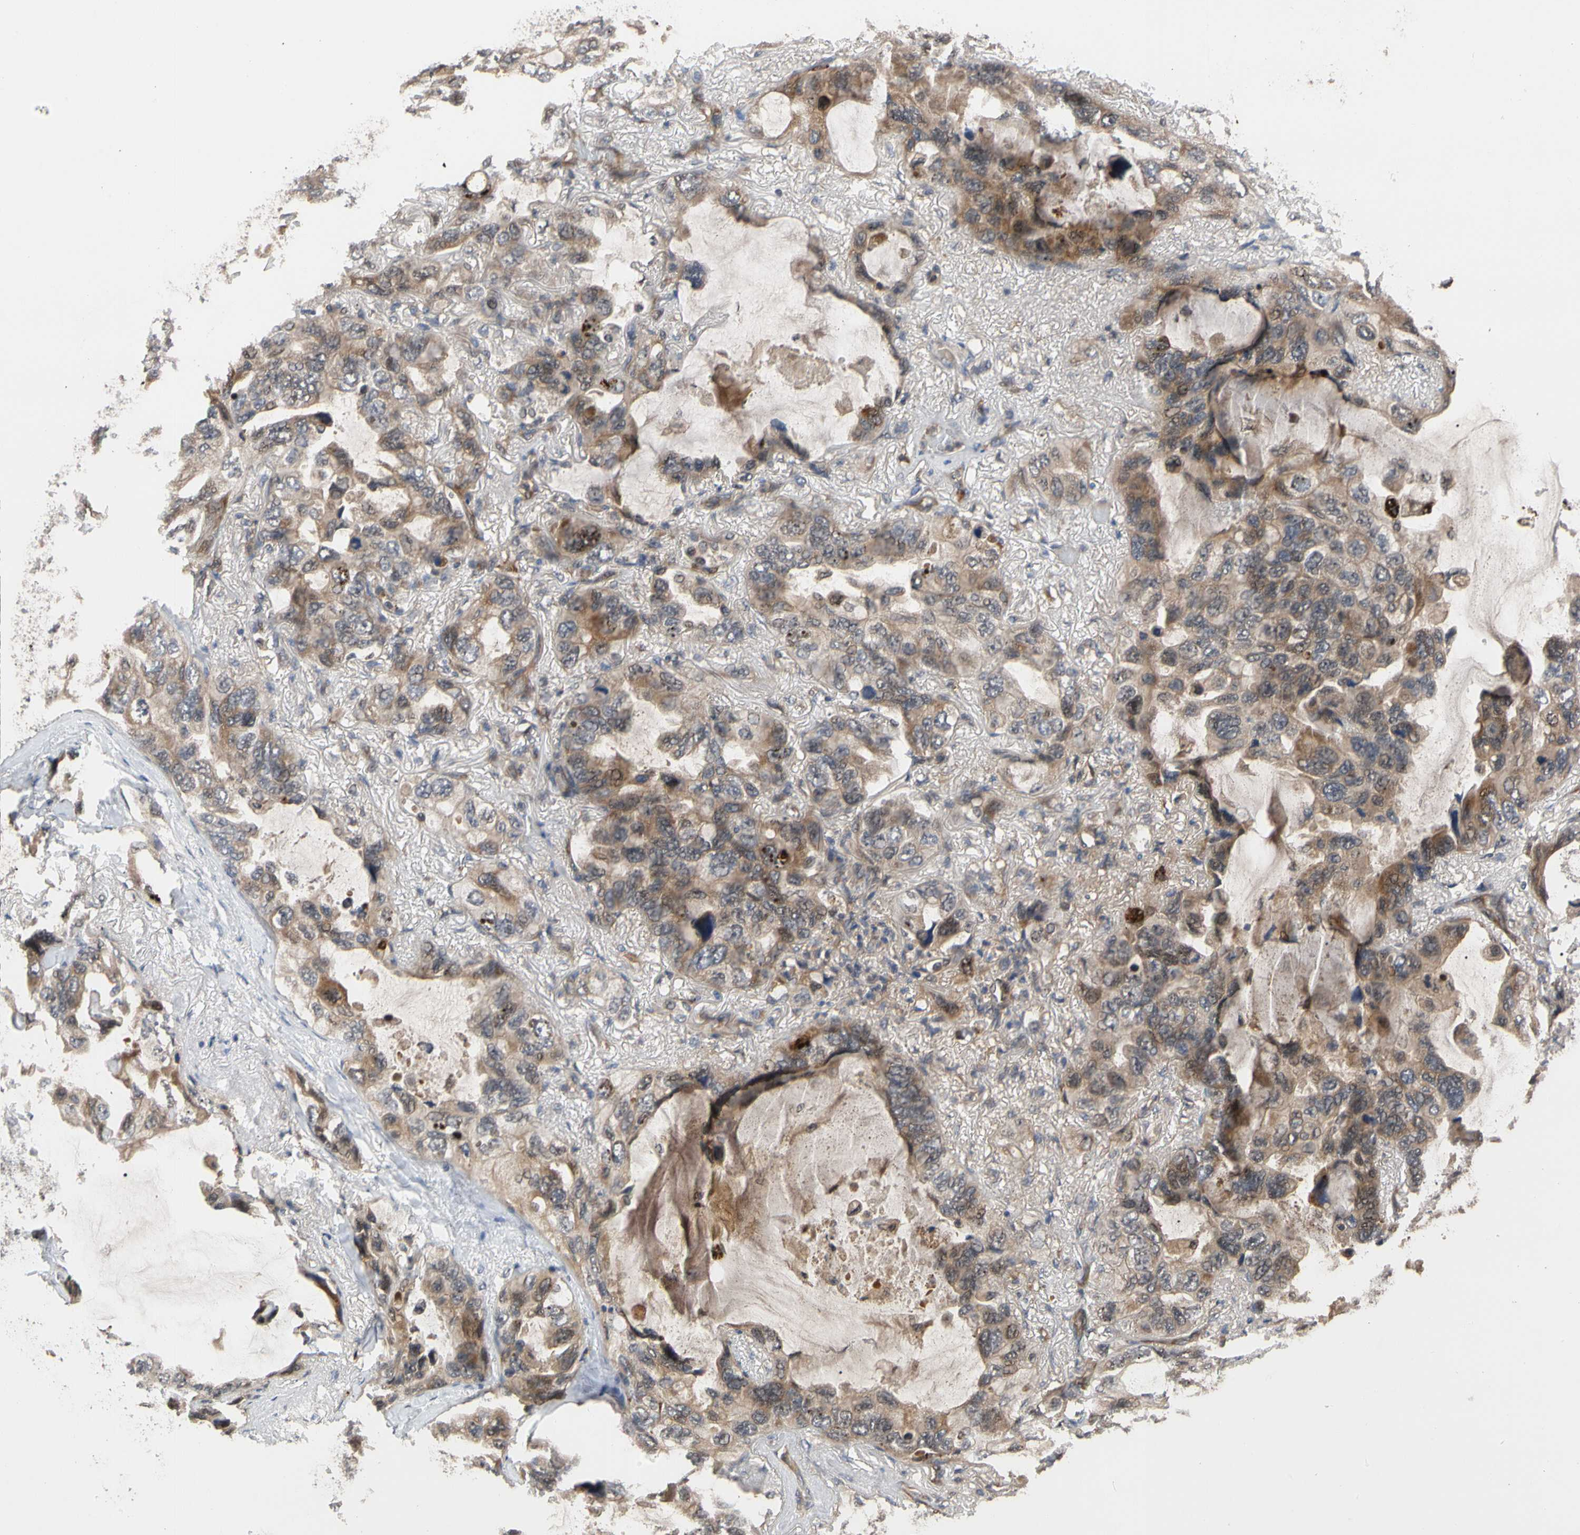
{"staining": {"intensity": "weak", "quantity": ">75%", "location": "cytoplasmic/membranous"}, "tissue": "lung cancer", "cell_type": "Tumor cells", "image_type": "cancer", "snomed": [{"axis": "morphology", "description": "Squamous cell carcinoma, NOS"}, {"axis": "topography", "description": "Lung"}], "caption": "This micrograph reveals immunohistochemistry staining of squamous cell carcinoma (lung), with low weak cytoplasmic/membranous expression in approximately >75% of tumor cells.", "gene": "CYTIP", "patient": {"sex": "female", "age": 73}}